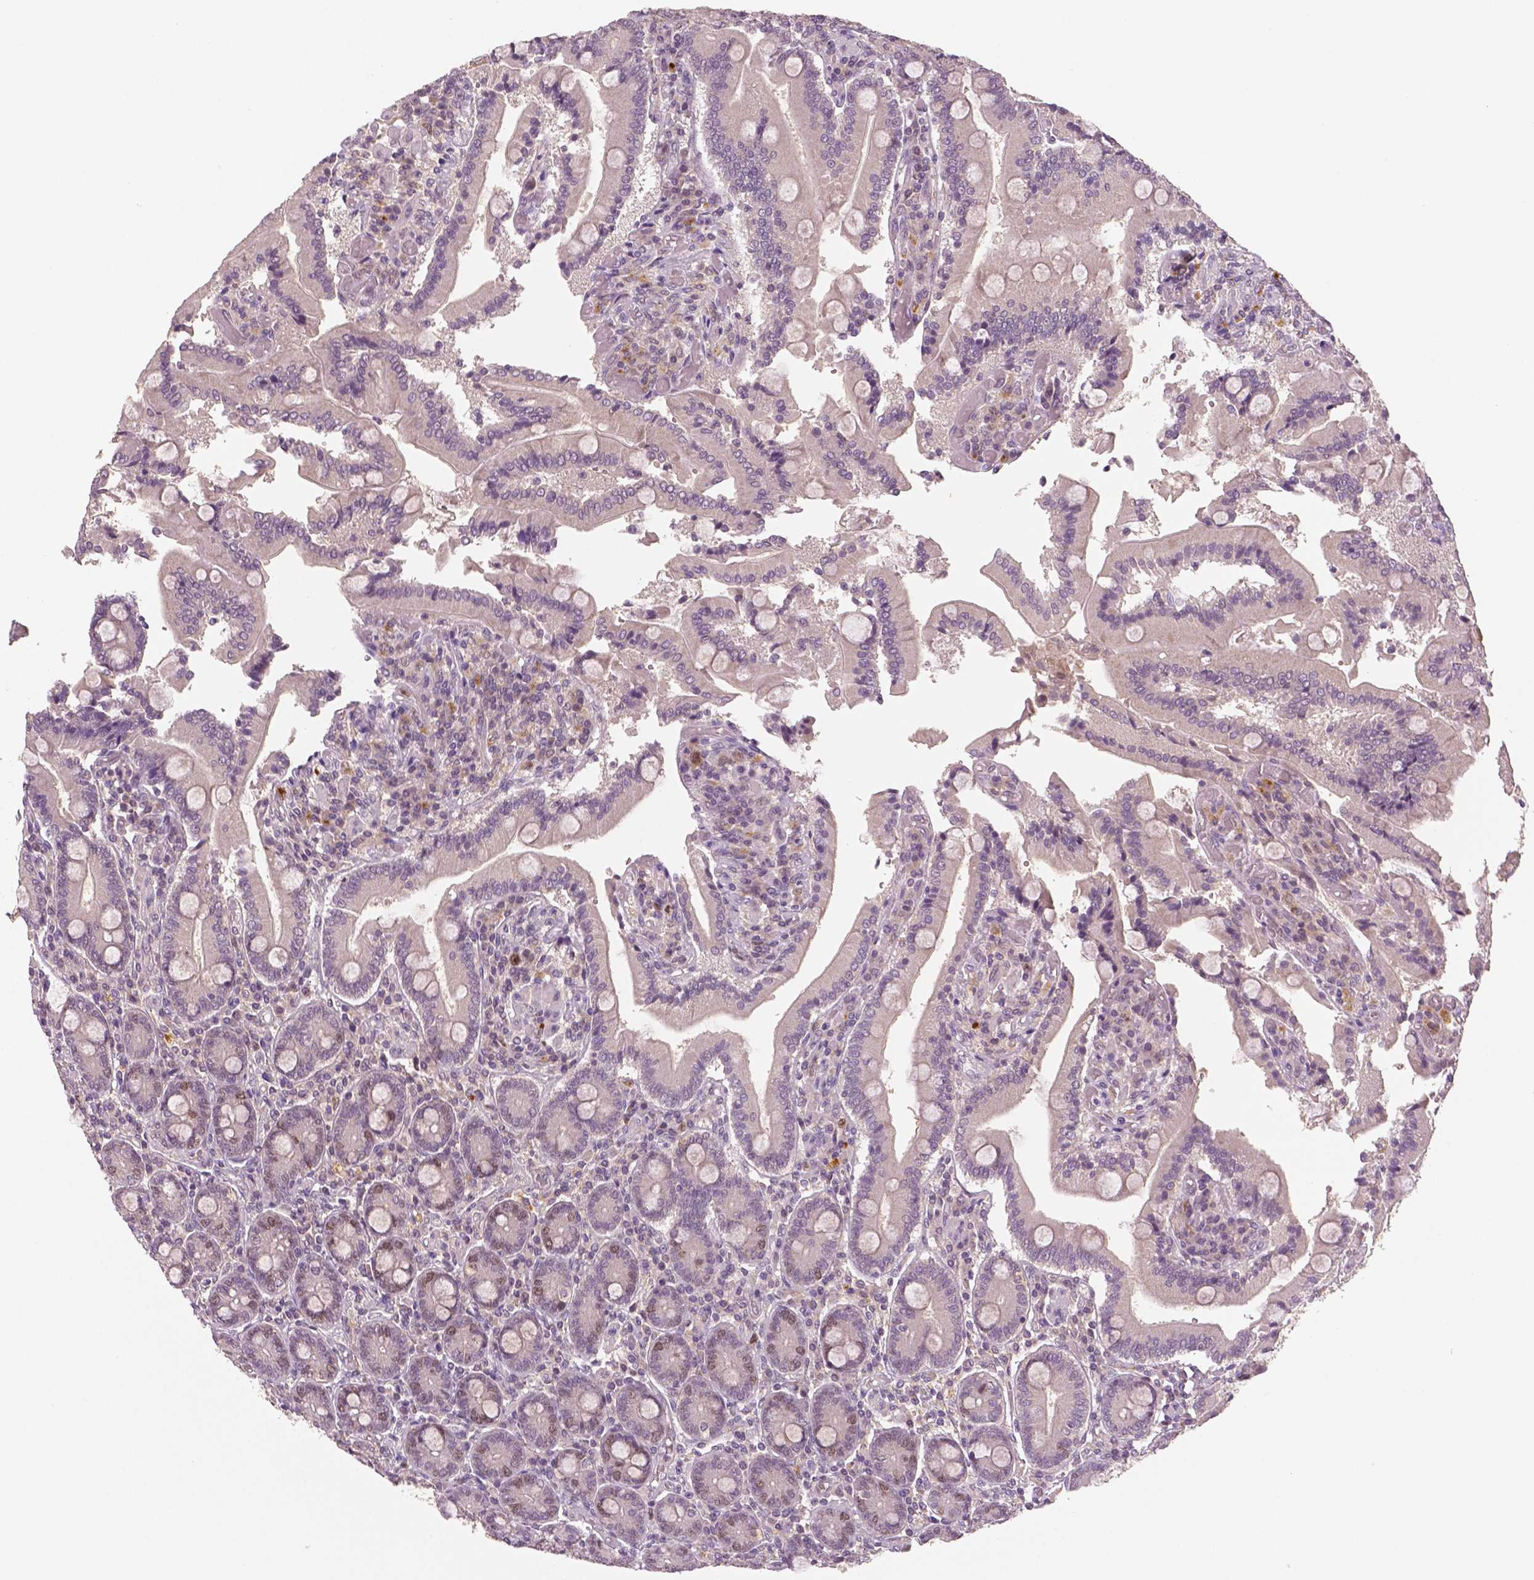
{"staining": {"intensity": "moderate", "quantity": "<25%", "location": "nuclear"}, "tissue": "duodenum", "cell_type": "Glandular cells", "image_type": "normal", "snomed": [{"axis": "morphology", "description": "Normal tissue, NOS"}, {"axis": "topography", "description": "Duodenum"}], "caption": "Protein analysis of unremarkable duodenum displays moderate nuclear positivity in about <25% of glandular cells.", "gene": "MKI67", "patient": {"sex": "female", "age": 62}}